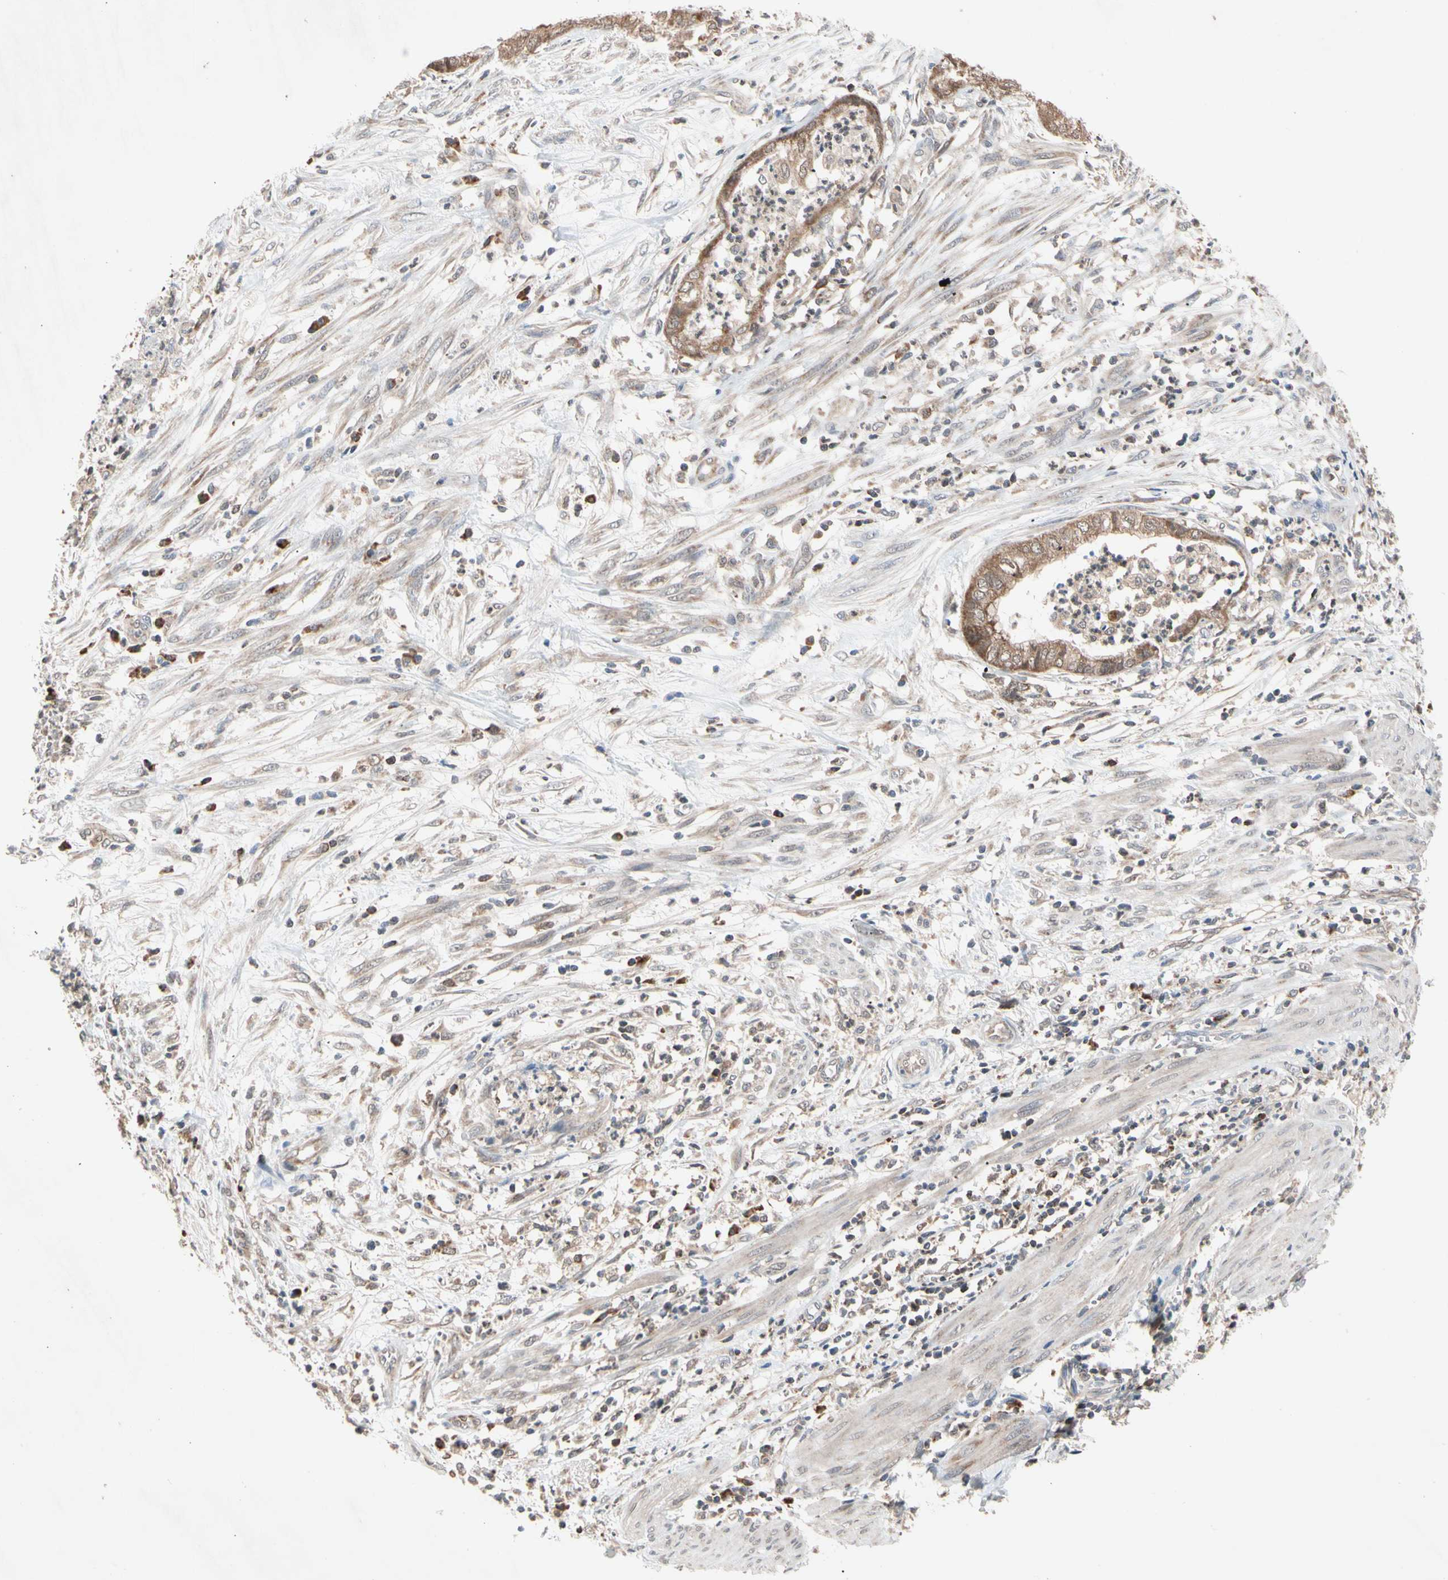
{"staining": {"intensity": "moderate", "quantity": ">75%", "location": "cytoplasmic/membranous"}, "tissue": "endometrial cancer", "cell_type": "Tumor cells", "image_type": "cancer", "snomed": [{"axis": "morphology", "description": "Necrosis, NOS"}, {"axis": "morphology", "description": "Adenocarcinoma, NOS"}, {"axis": "topography", "description": "Endometrium"}], "caption": "Approximately >75% of tumor cells in human adenocarcinoma (endometrial) show moderate cytoplasmic/membranous protein positivity as visualized by brown immunohistochemical staining.", "gene": "MTHFS", "patient": {"sex": "female", "age": 79}}